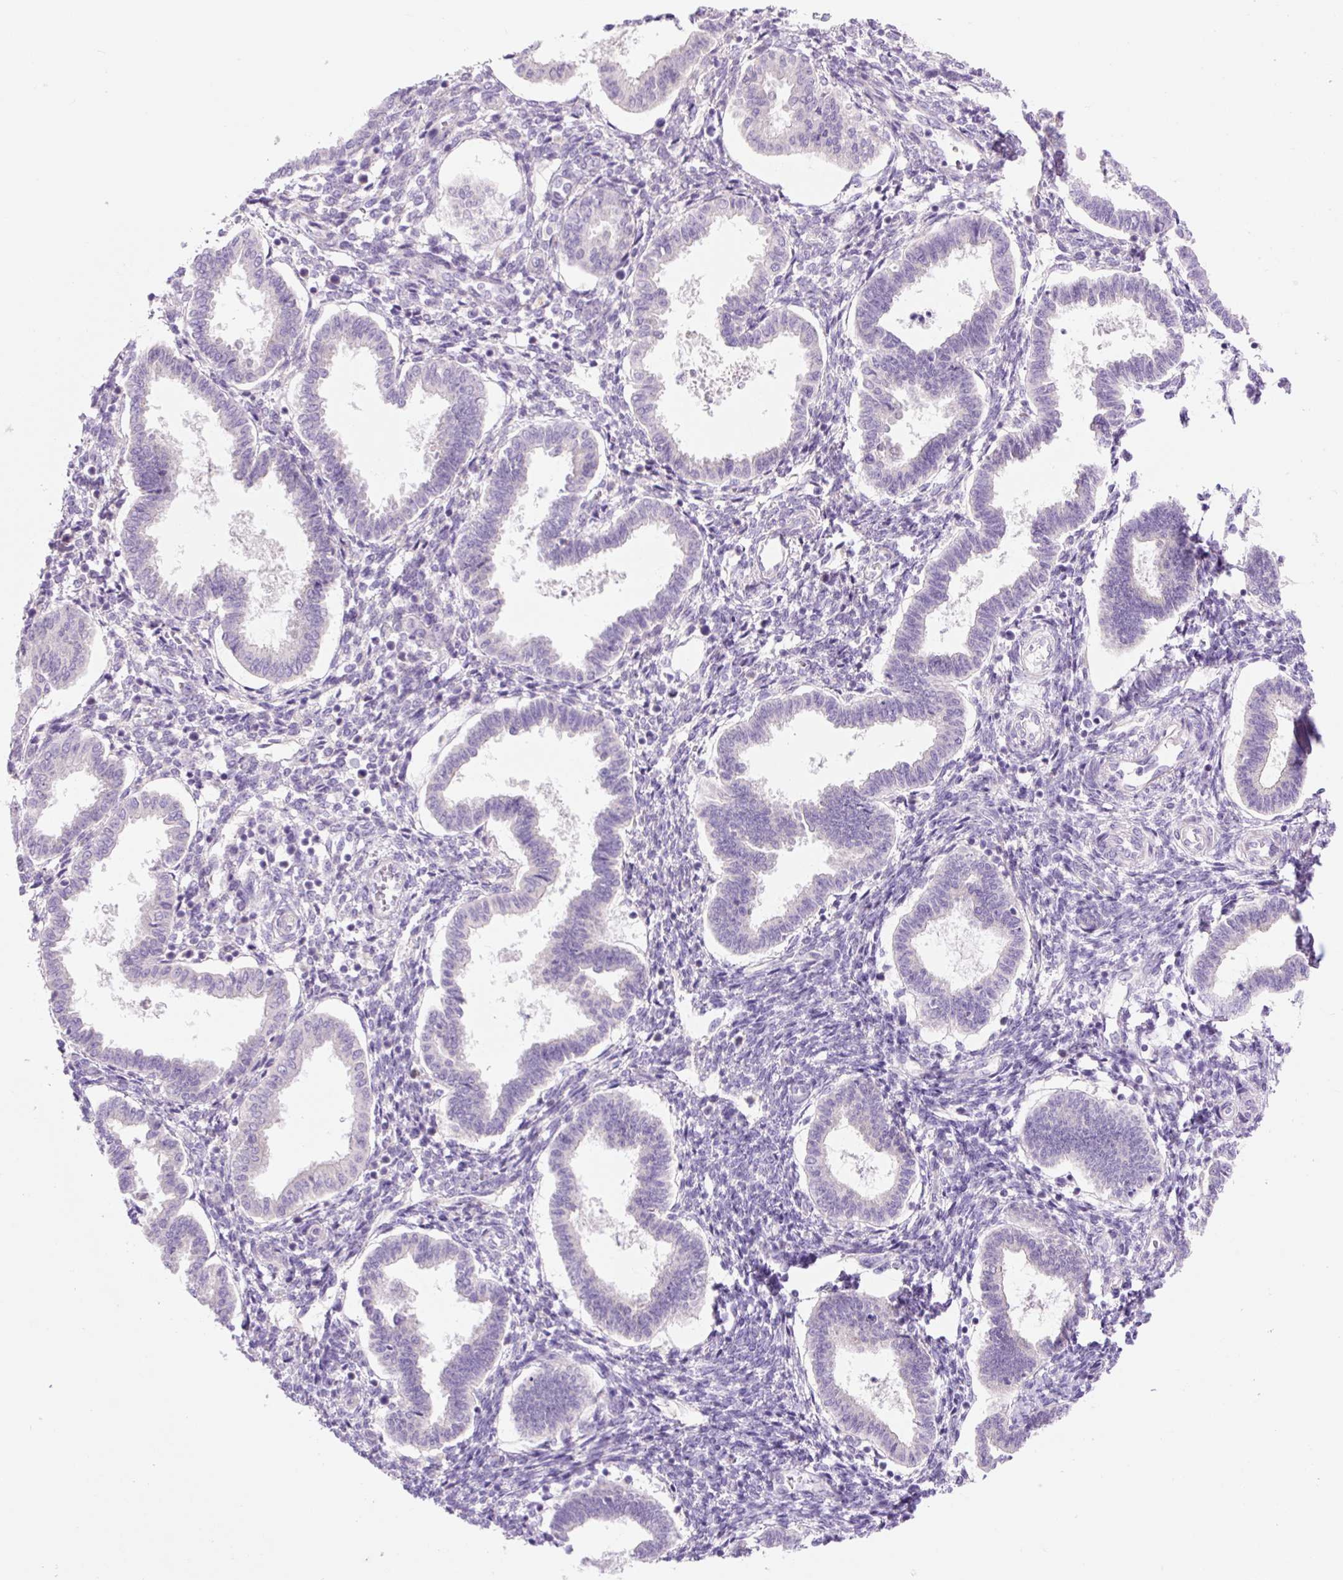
{"staining": {"intensity": "negative", "quantity": "none", "location": "none"}, "tissue": "endometrium", "cell_type": "Cells in endometrial stroma", "image_type": "normal", "snomed": [{"axis": "morphology", "description": "Normal tissue, NOS"}, {"axis": "topography", "description": "Endometrium"}], "caption": "Immunohistochemical staining of normal endometrium demonstrates no significant expression in cells in endometrial stroma.", "gene": "CELF6", "patient": {"sex": "female", "age": 24}}